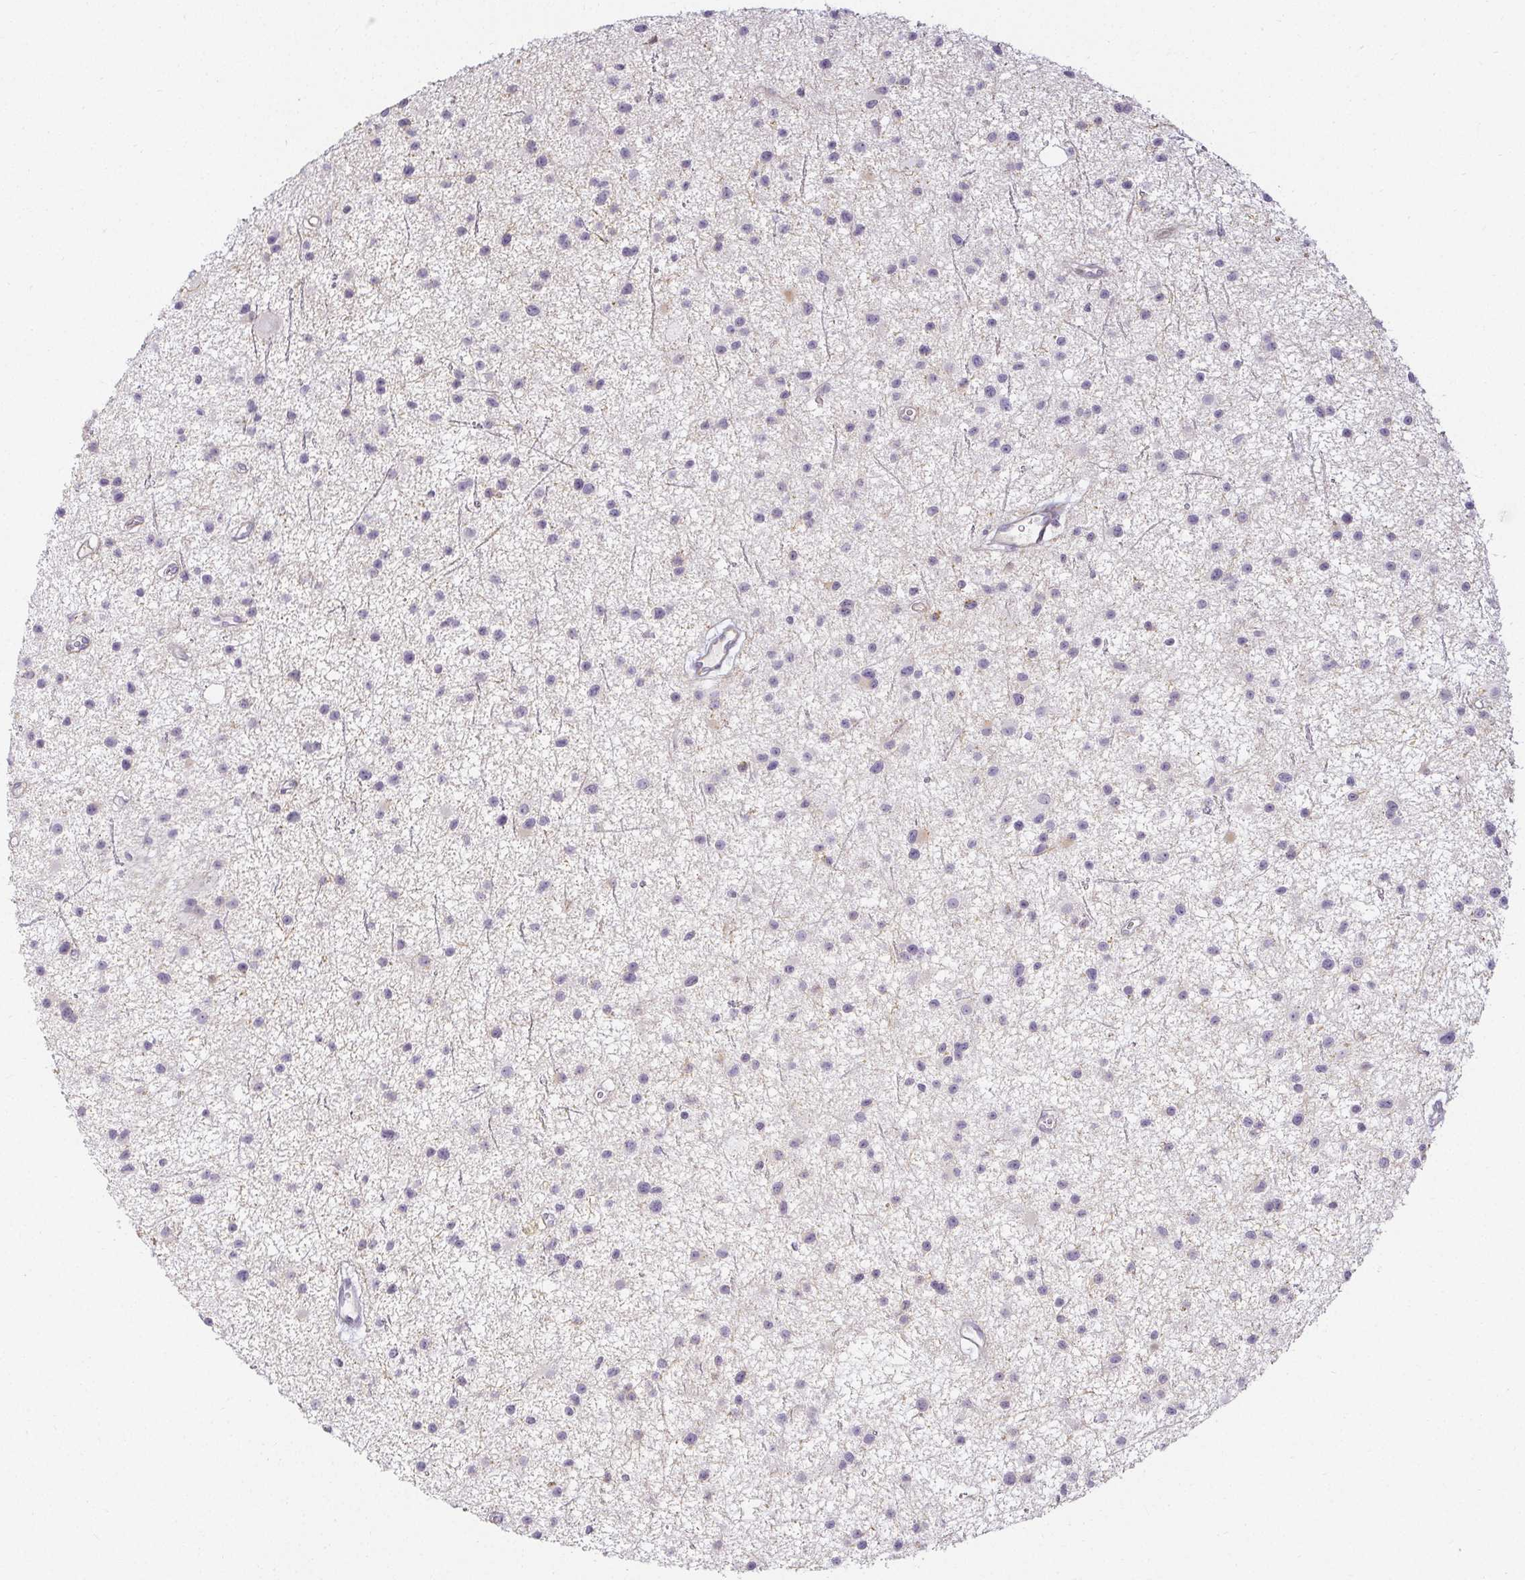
{"staining": {"intensity": "negative", "quantity": "none", "location": "none"}, "tissue": "glioma", "cell_type": "Tumor cells", "image_type": "cancer", "snomed": [{"axis": "morphology", "description": "Glioma, malignant, Low grade"}, {"axis": "topography", "description": "Brain"}], "caption": "Malignant glioma (low-grade) stained for a protein using immunohistochemistry shows no staining tumor cells.", "gene": "ACAN", "patient": {"sex": "male", "age": 43}}